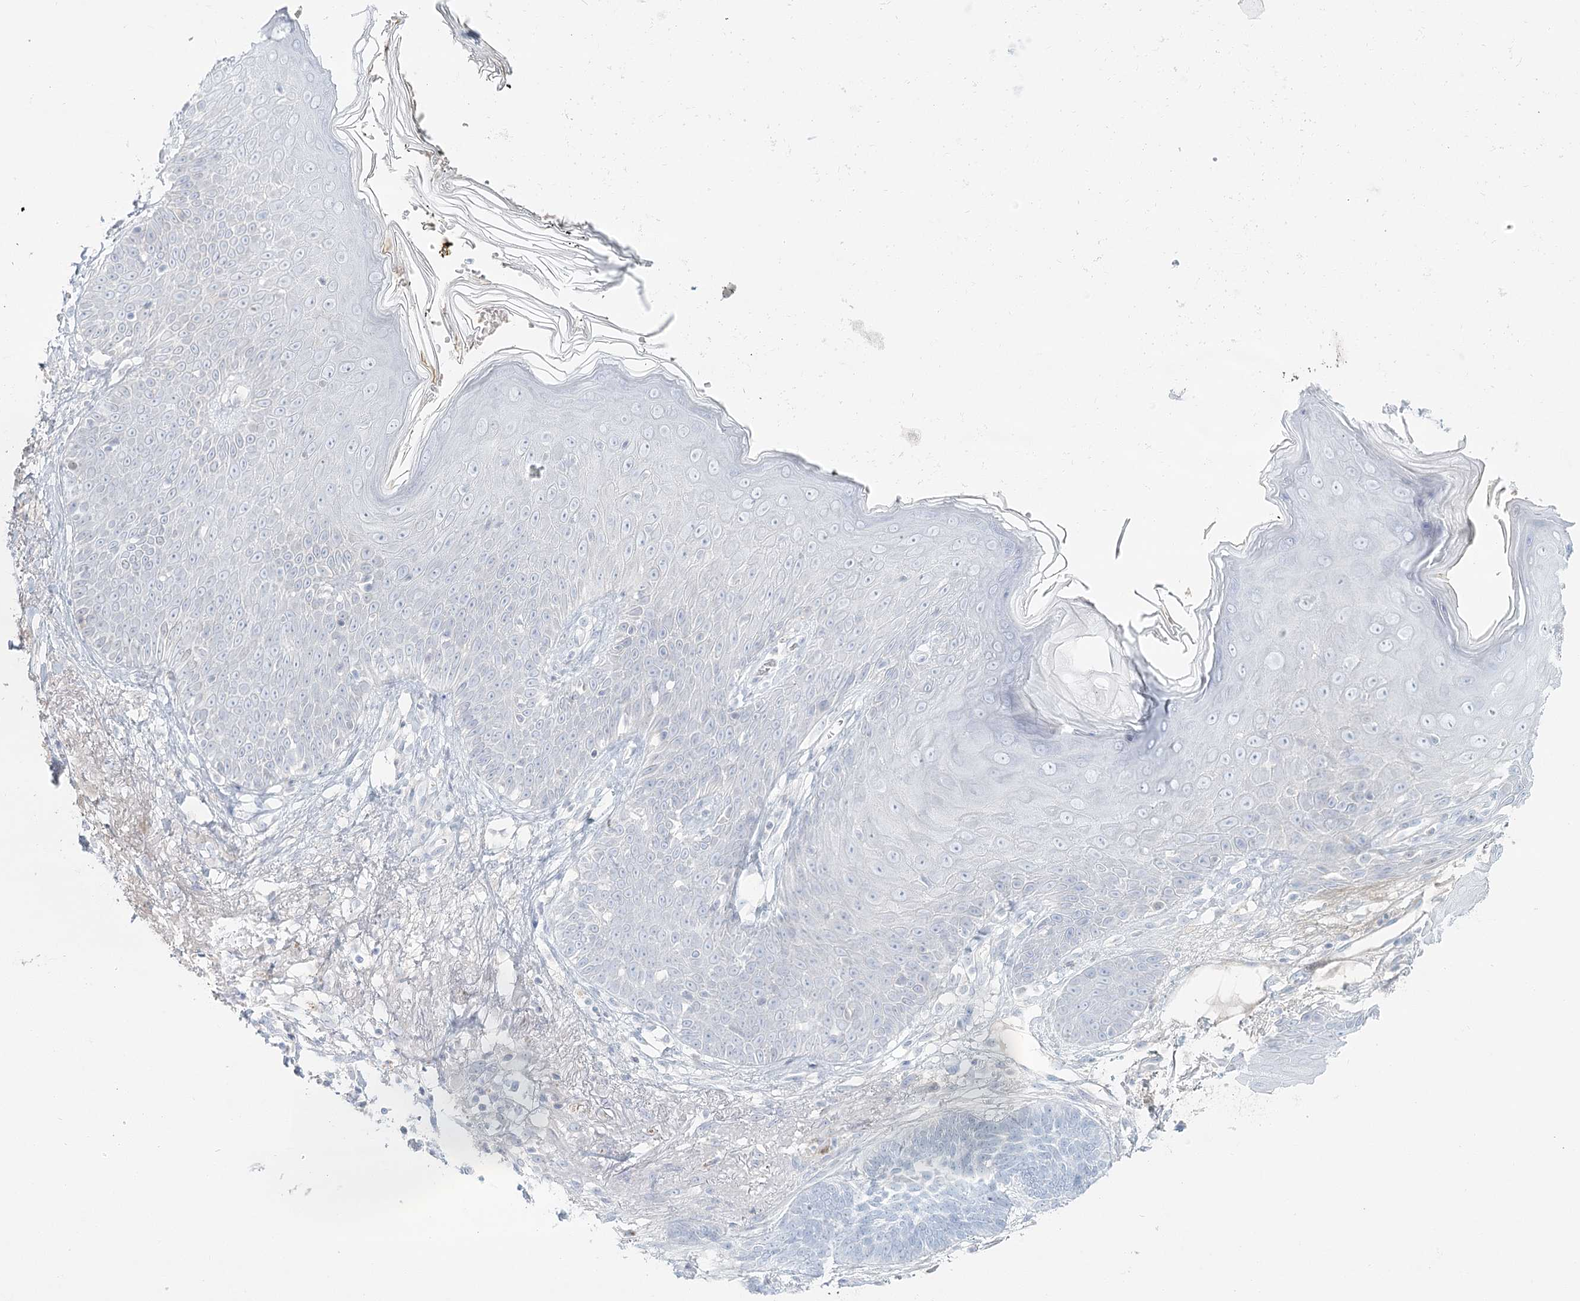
{"staining": {"intensity": "negative", "quantity": "none", "location": "none"}, "tissue": "skin cancer", "cell_type": "Tumor cells", "image_type": "cancer", "snomed": [{"axis": "morphology", "description": "Normal tissue, NOS"}, {"axis": "morphology", "description": "Basal cell carcinoma"}, {"axis": "topography", "description": "Skin"}], "caption": "This is a photomicrograph of immunohistochemistry (IHC) staining of skin cancer, which shows no staining in tumor cells. (Brightfield microscopy of DAB (3,3'-diaminobenzidine) immunohistochemistry (IHC) at high magnification).", "gene": "DMGDH", "patient": {"sex": "male", "age": 64}}